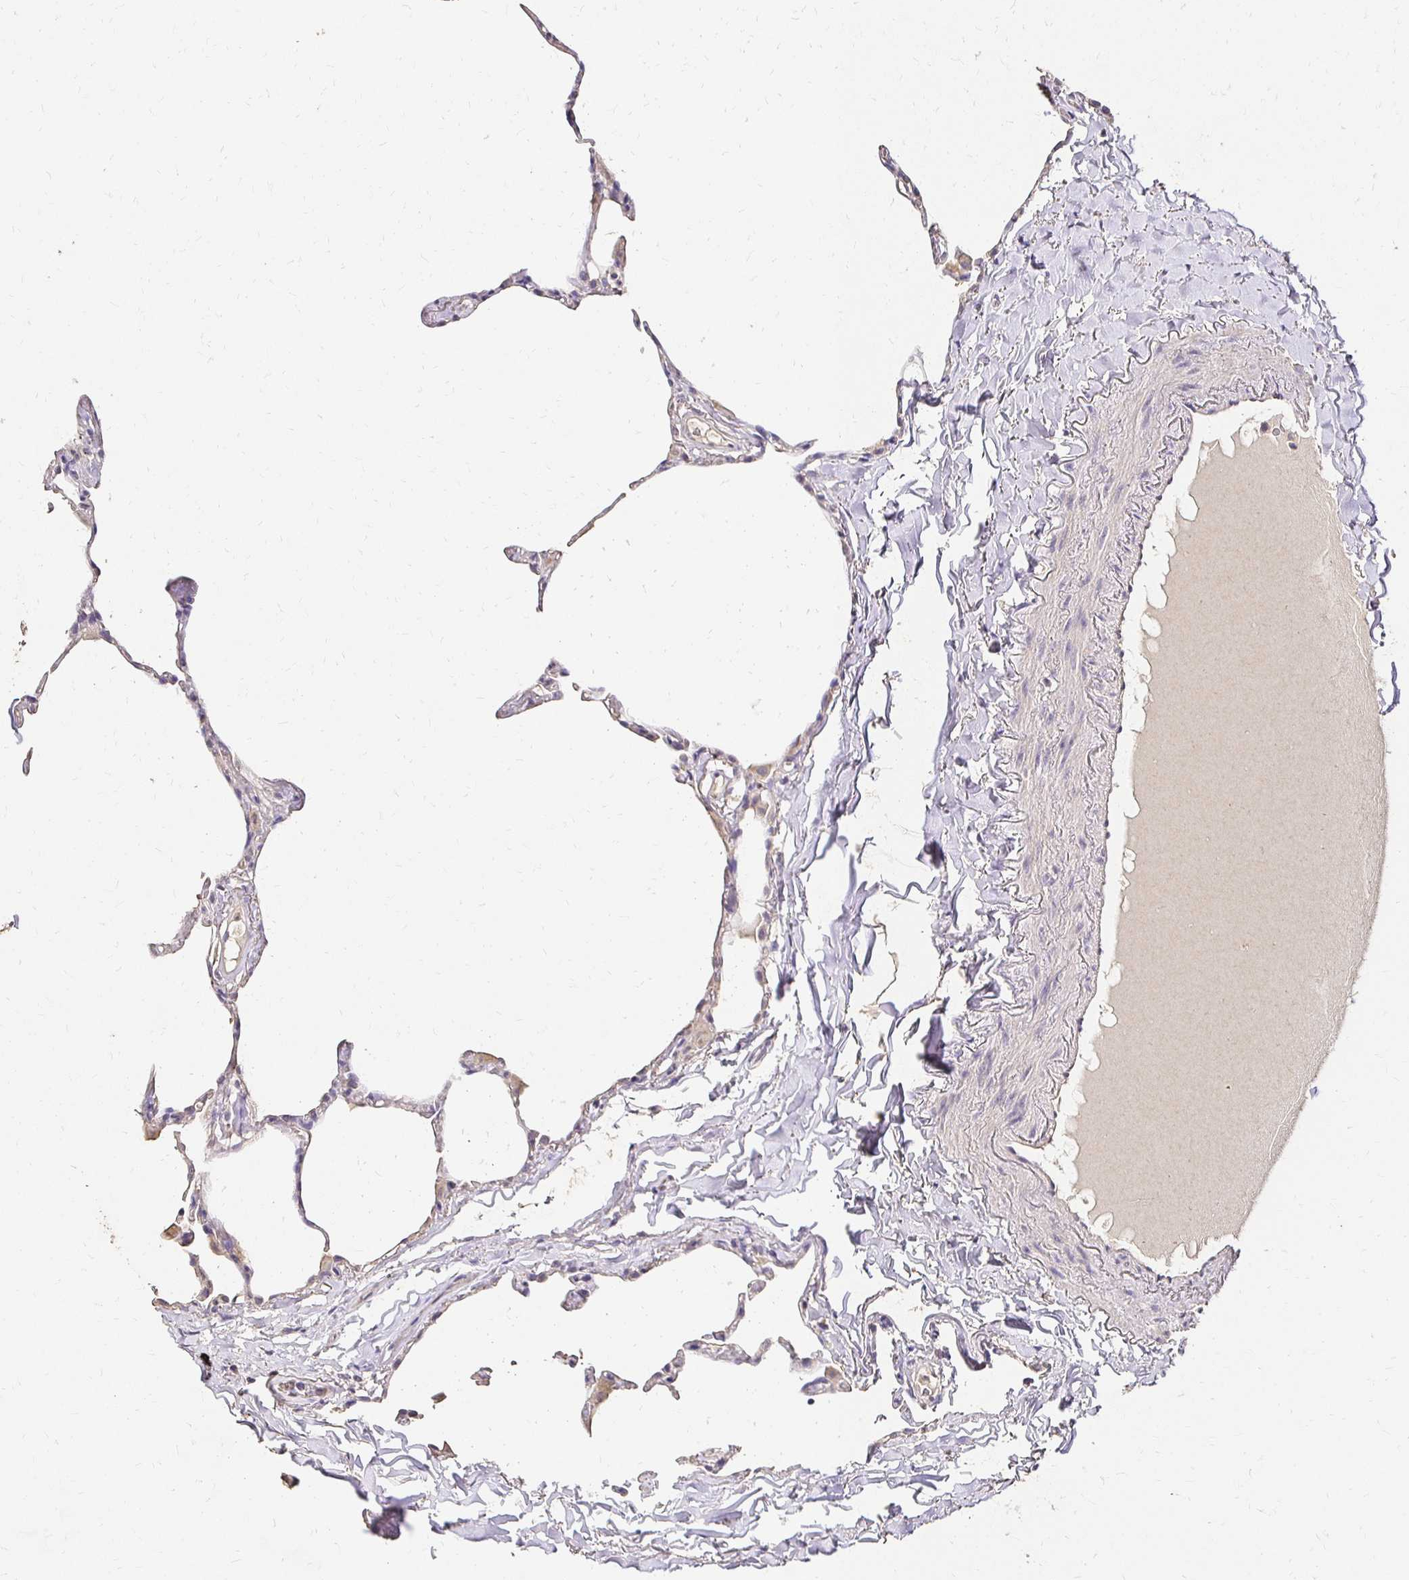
{"staining": {"intensity": "weak", "quantity": "25%-75%", "location": "cytoplasmic/membranous"}, "tissue": "lung", "cell_type": "Alveolar cells", "image_type": "normal", "snomed": [{"axis": "morphology", "description": "Normal tissue, NOS"}, {"axis": "topography", "description": "Lung"}], "caption": "Unremarkable lung shows weak cytoplasmic/membranous expression in approximately 25%-75% of alveolar cells, visualized by immunohistochemistry.", "gene": "UGT1A6", "patient": {"sex": "male", "age": 65}}